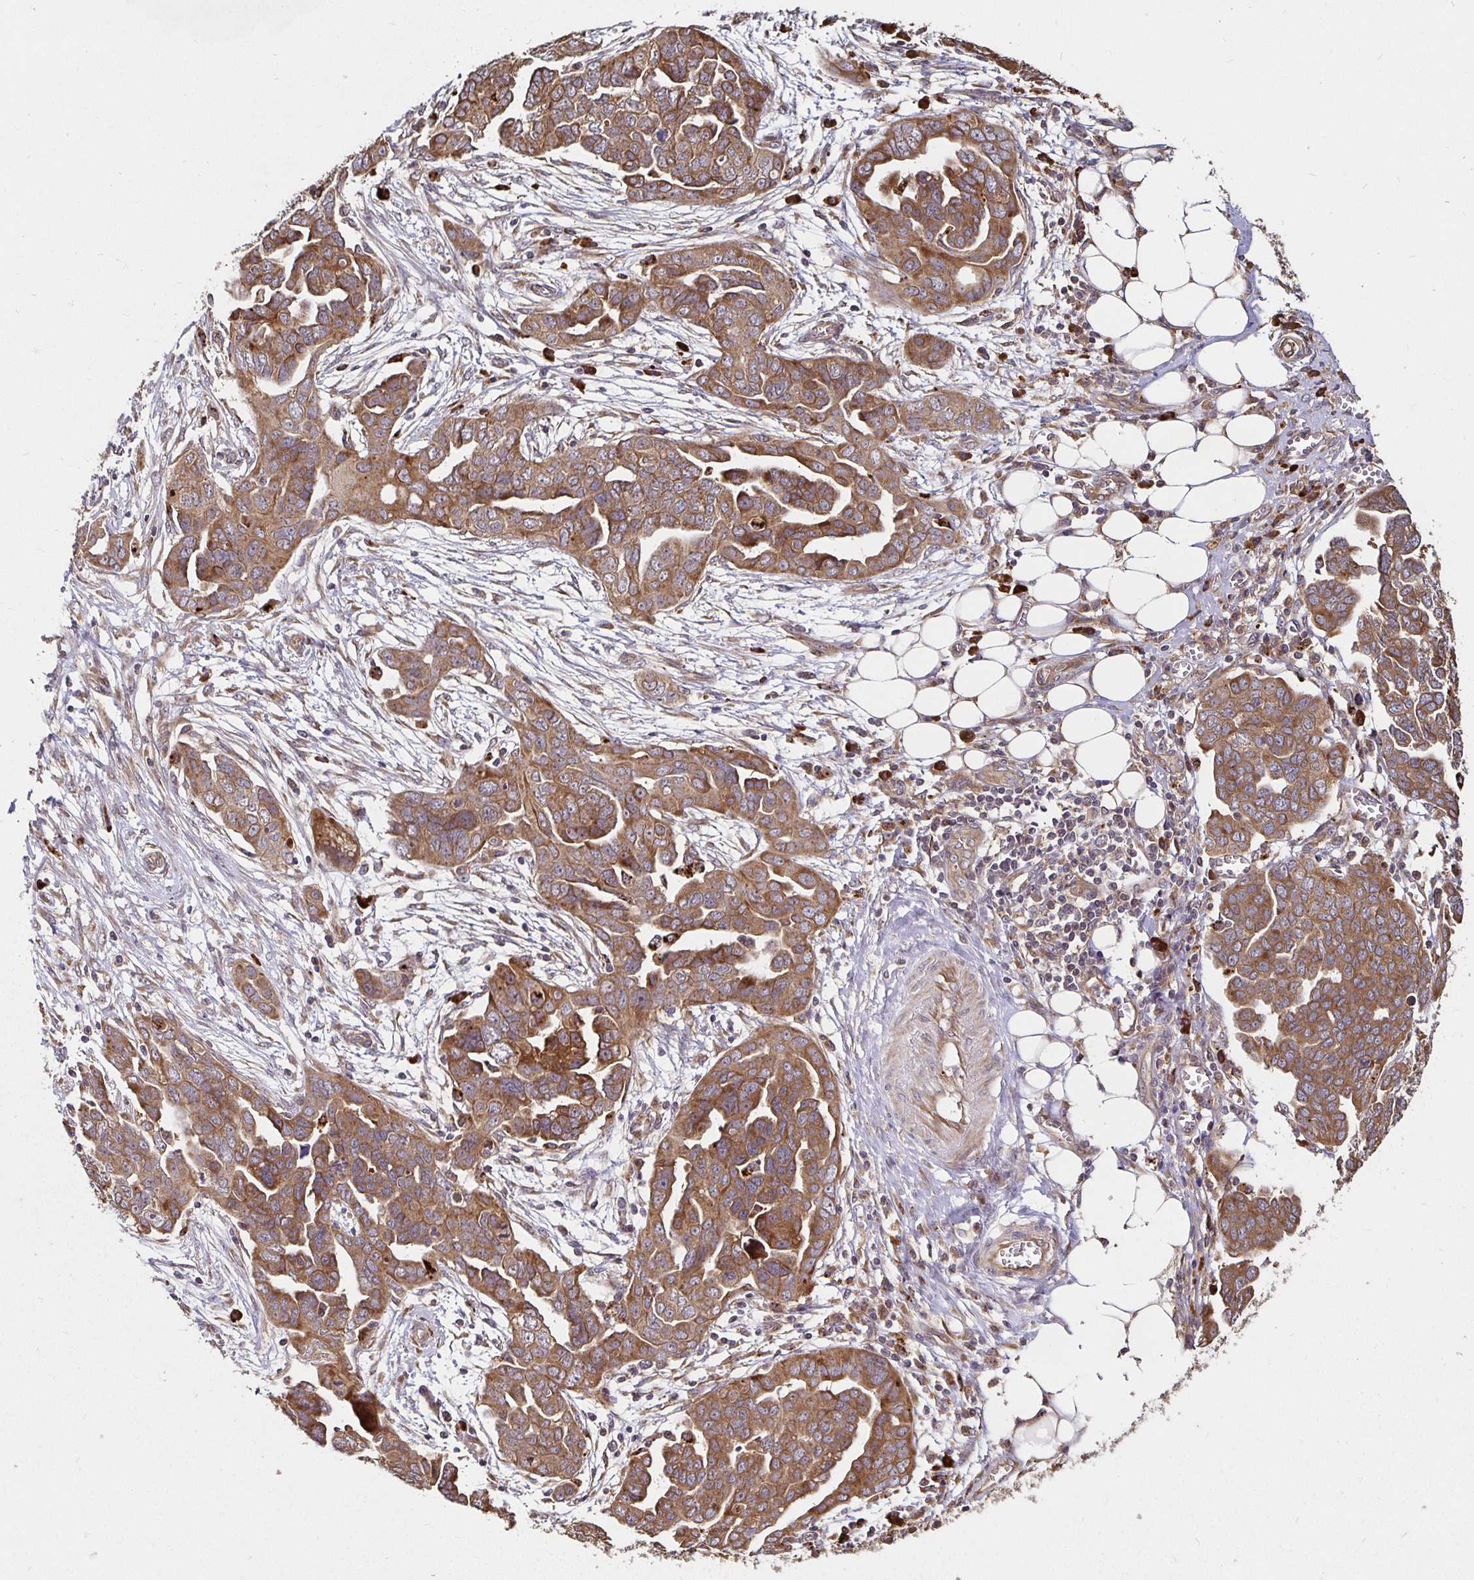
{"staining": {"intensity": "moderate", "quantity": ">75%", "location": "cytoplasmic/membranous"}, "tissue": "ovarian cancer", "cell_type": "Tumor cells", "image_type": "cancer", "snomed": [{"axis": "morphology", "description": "Cystadenocarcinoma, serous, NOS"}, {"axis": "topography", "description": "Ovary"}], "caption": "Immunohistochemistry micrograph of human ovarian cancer (serous cystadenocarcinoma) stained for a protein (brown), which reveals medium levels of moderate cytoplasmic/membranous expression in approximately >75% of tumor cells.", "gene": "MLST8", "patient": {"sex": "female", "age": 59}}